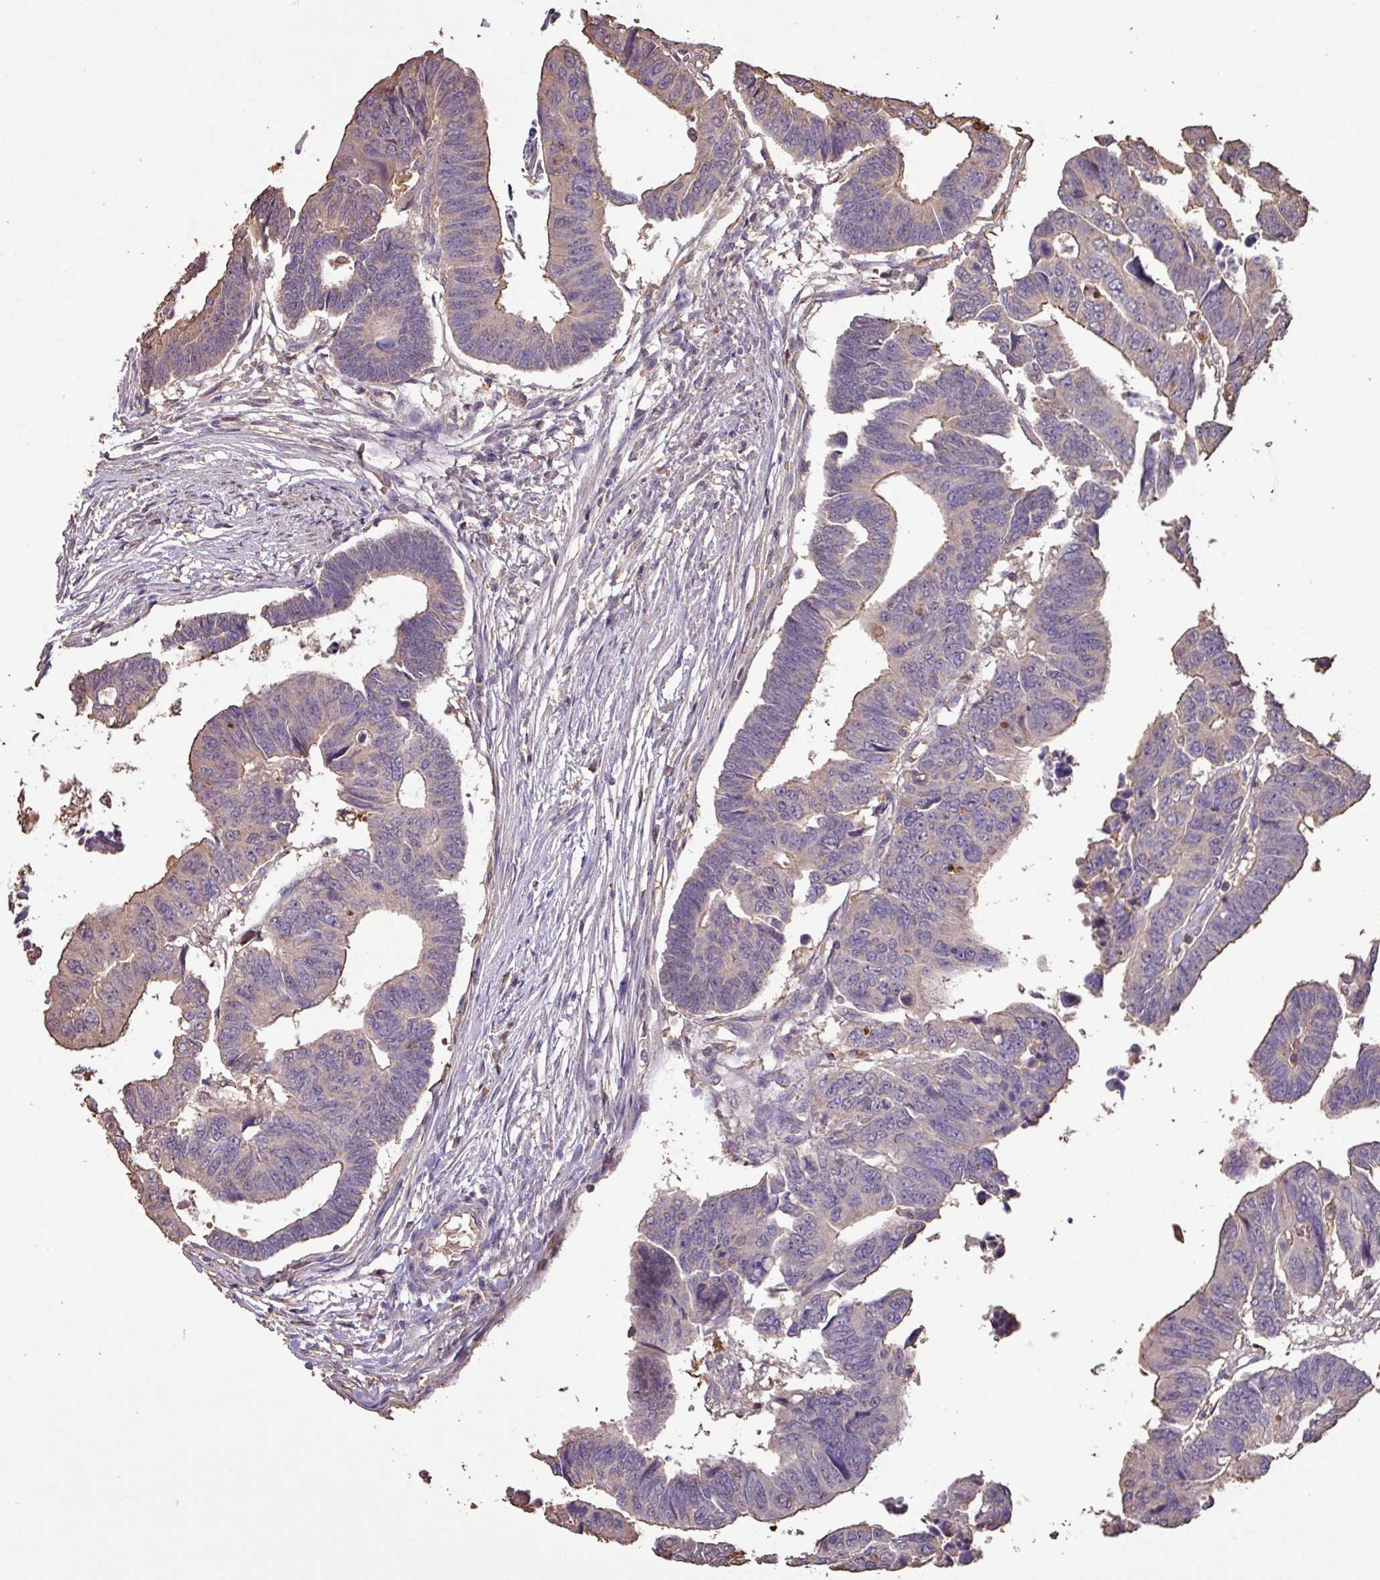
{"staining": {"intensity": "weak", "quantity": "25%-75%", "location": "cytoplasmic/membranous"}, "tissue": "colorectal cancer", "cell_type": "Tumor cells", "image_type": "cancer", "snomed": [{"axis": "morphology", "description": "Adenocarcinoma, NOS"}, {"axis": "topography", "description": "Rectum"}], "caption": "Immunohistochemistry (IHC) of human colorectal adenocarcinoma displays low levels of weak cytoplasmic/membranous staining in approximately 25%-75% of tumor cells. (Brightfield microscopy of DAB IHC at high magnification).", "gene": "CAMK2B", "patient": {"sex": "female", "age": 65}}